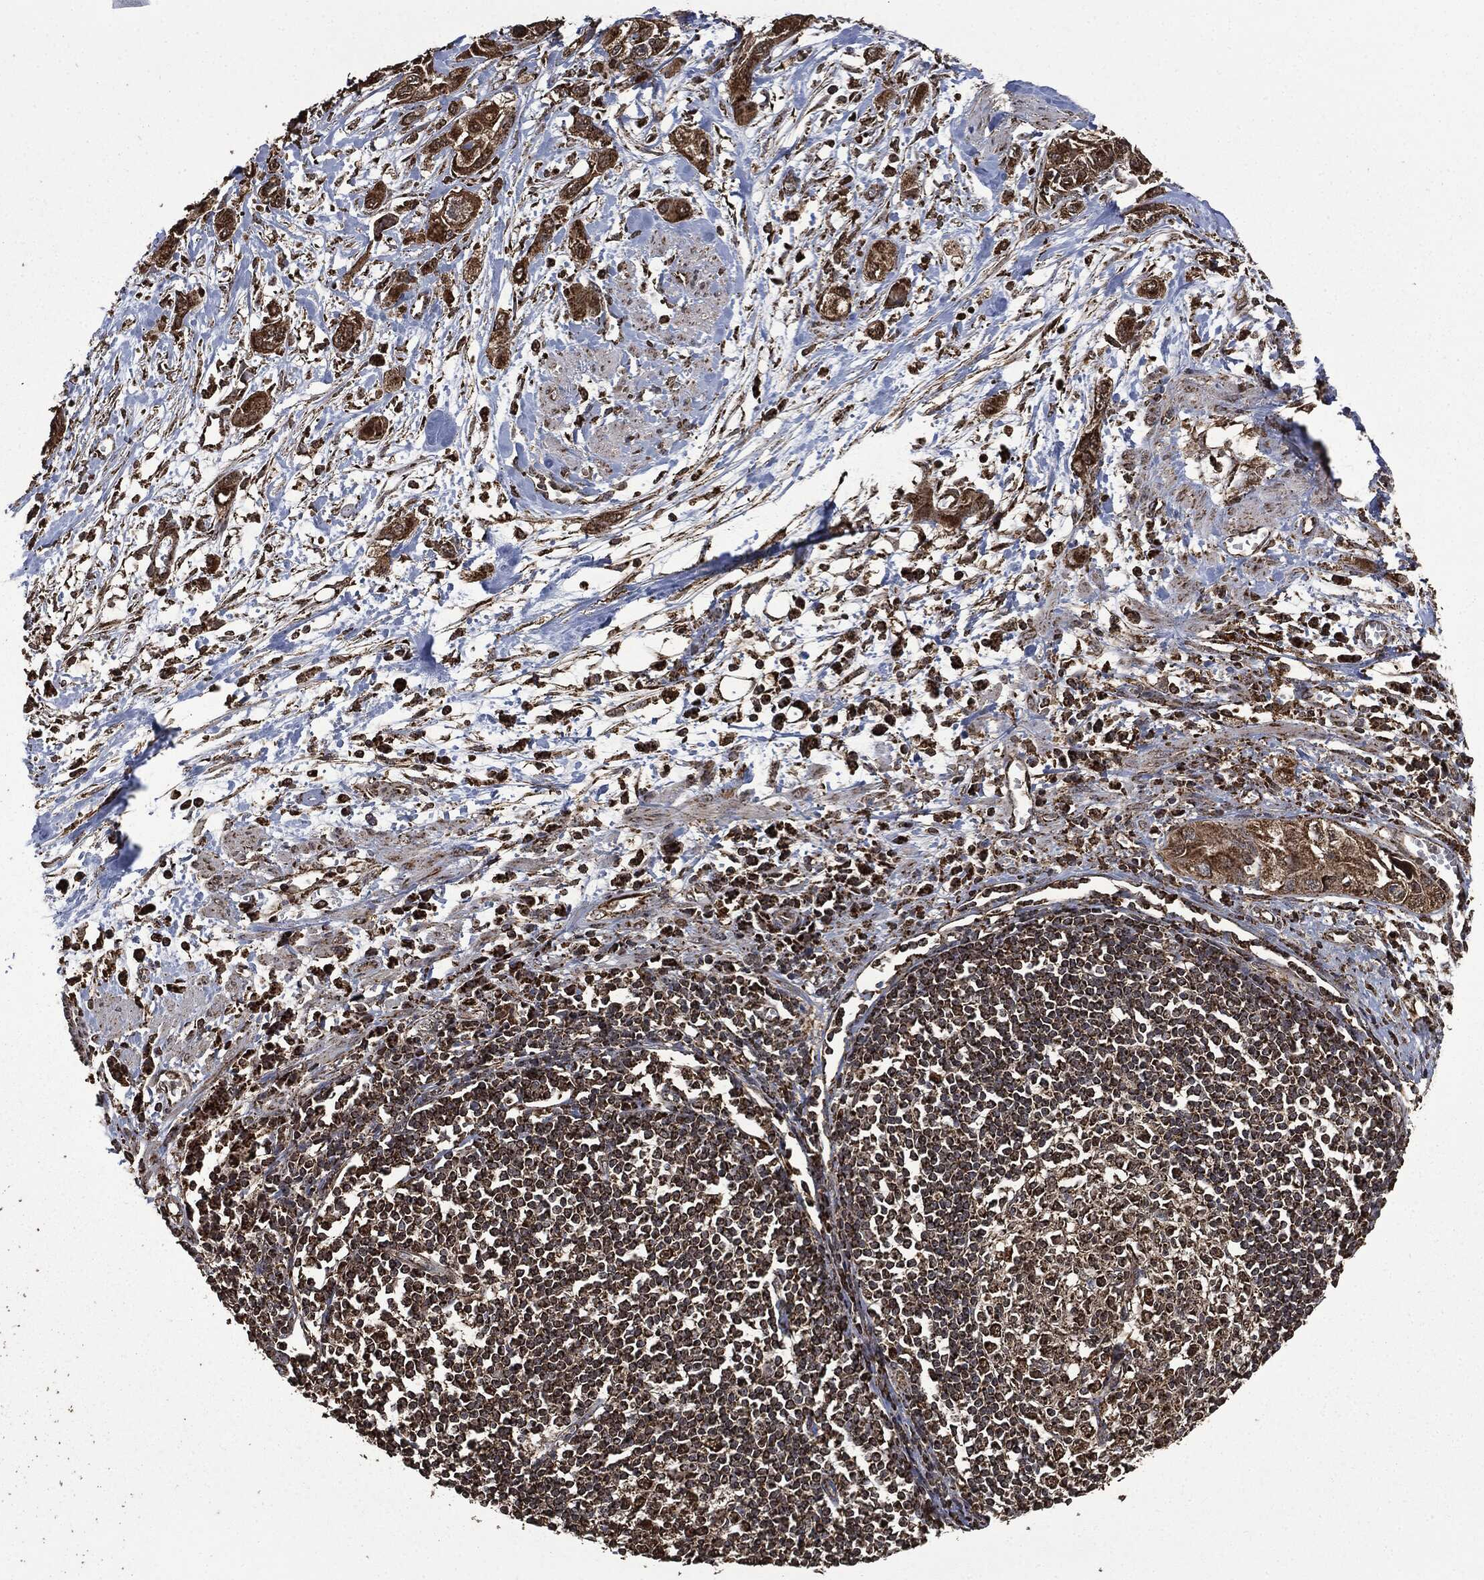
{"staining": {"intensity": "strong", "quantity": ">75%", "location": "cytoplasmic/membranous"}, "tissue": "pancreatic cancer", "cell_type": "Tumor cells", "image_type": "cancer", "snomed": [{"axis": "morphology", "description": "Adenocarcinoma, NOS"}, {"axis": "topography", "description": "Pancreas"}], "caption": "Human pancreatic cancer (adenocarcinoma) stained with a protein marker reveals strong staining in tumor cells.", "gene": "LIG3", "patient": {"sex": "male", "age": 72}}